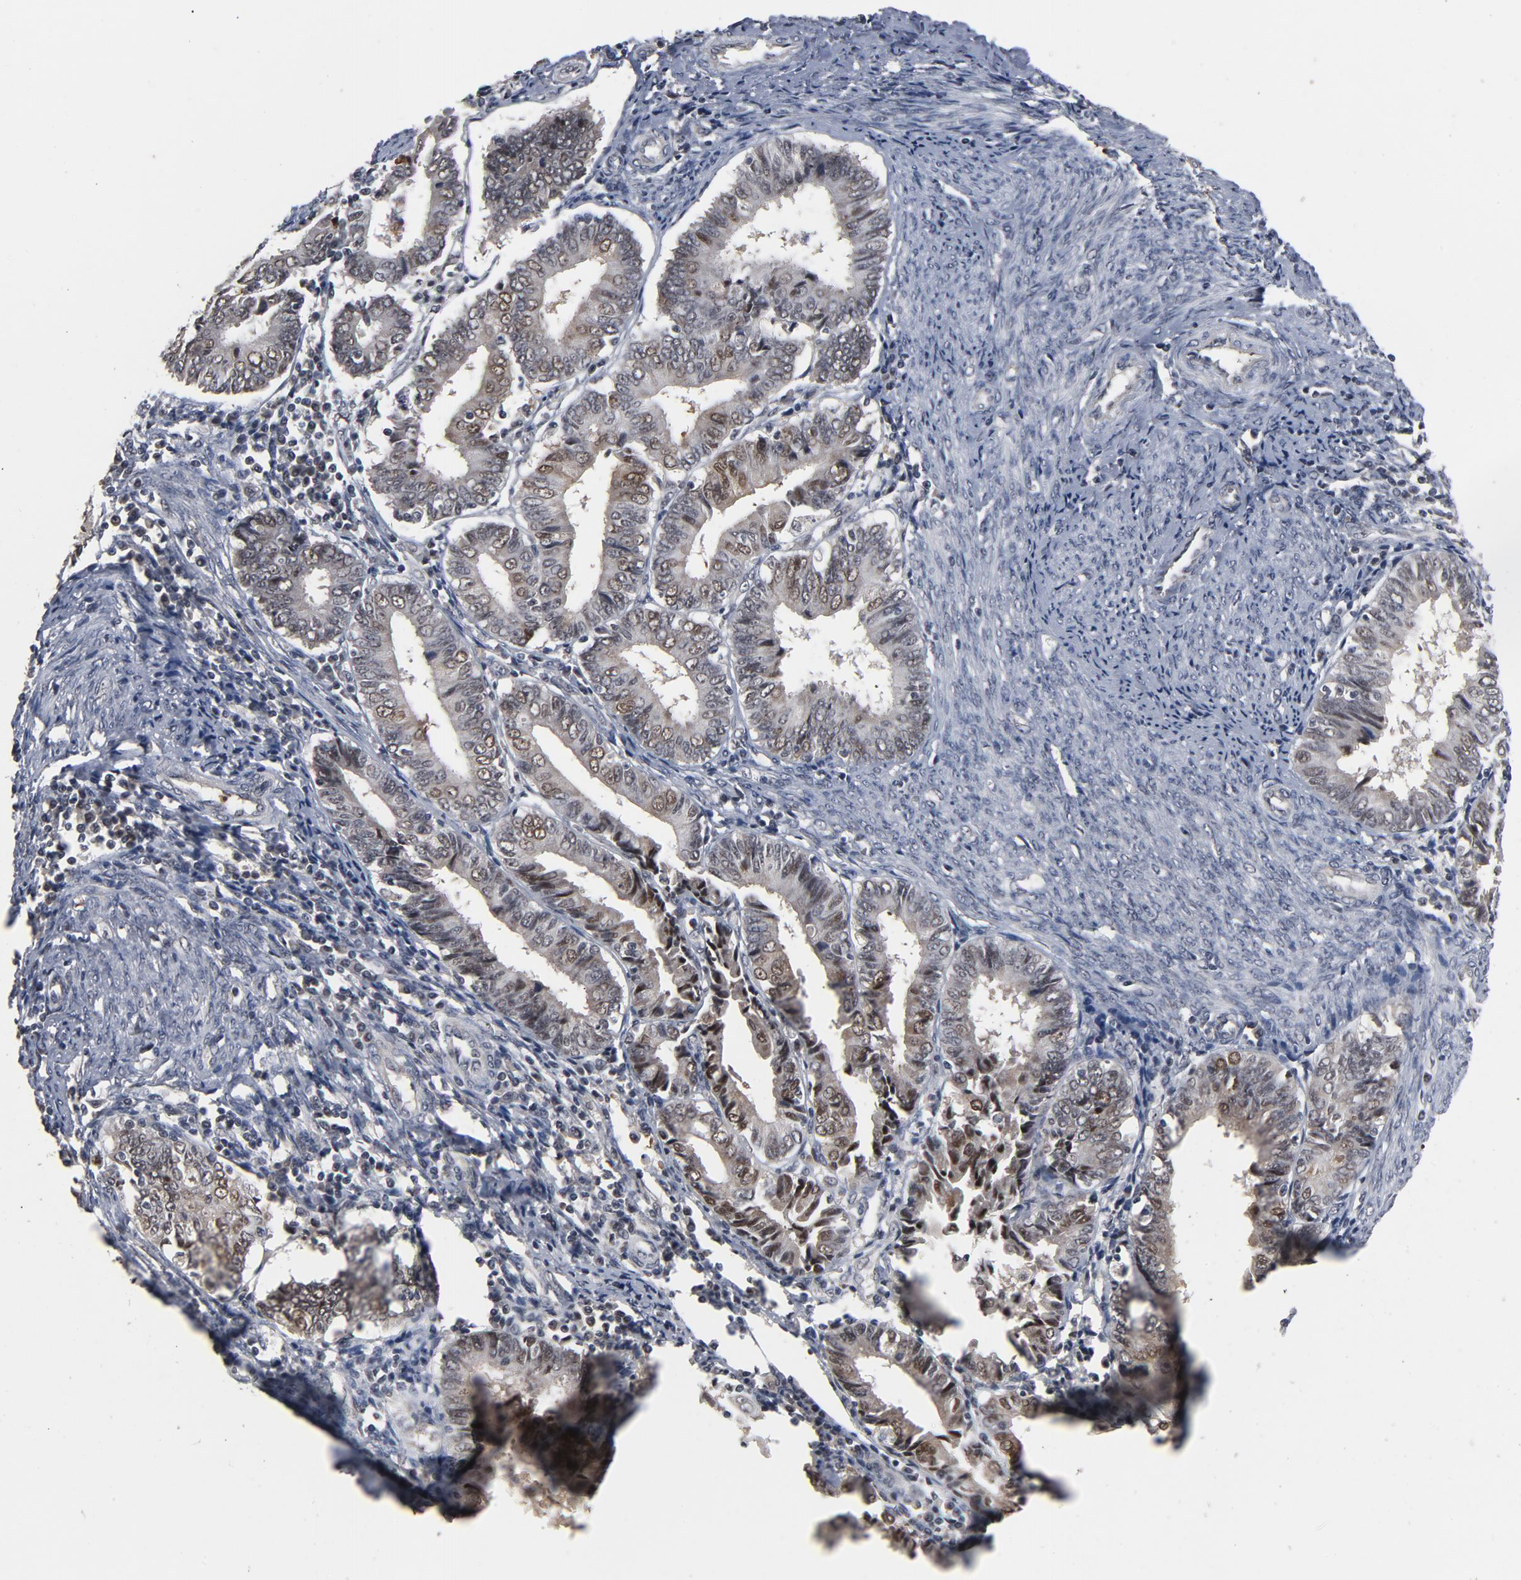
{"staining": {"intensity": "weak", "quantity": "<25%", "location": "nuclear"}, "tissue": "endometrial cancer", "cell_type": "Tumor cells", "image_type": "cancer", "snomed": [{"axis": "morphology", "description": "Adenocarcinoma, NOS"}, {"axis": "topography", "description": "Endometrium"}], "caption": "Adenocarcinoma (endometrial) was stained to show a protein in brown. There is no significant positivity in tumor cells.", "gene": "RTL5", "patient": {"sex": "female", "age": 75}}